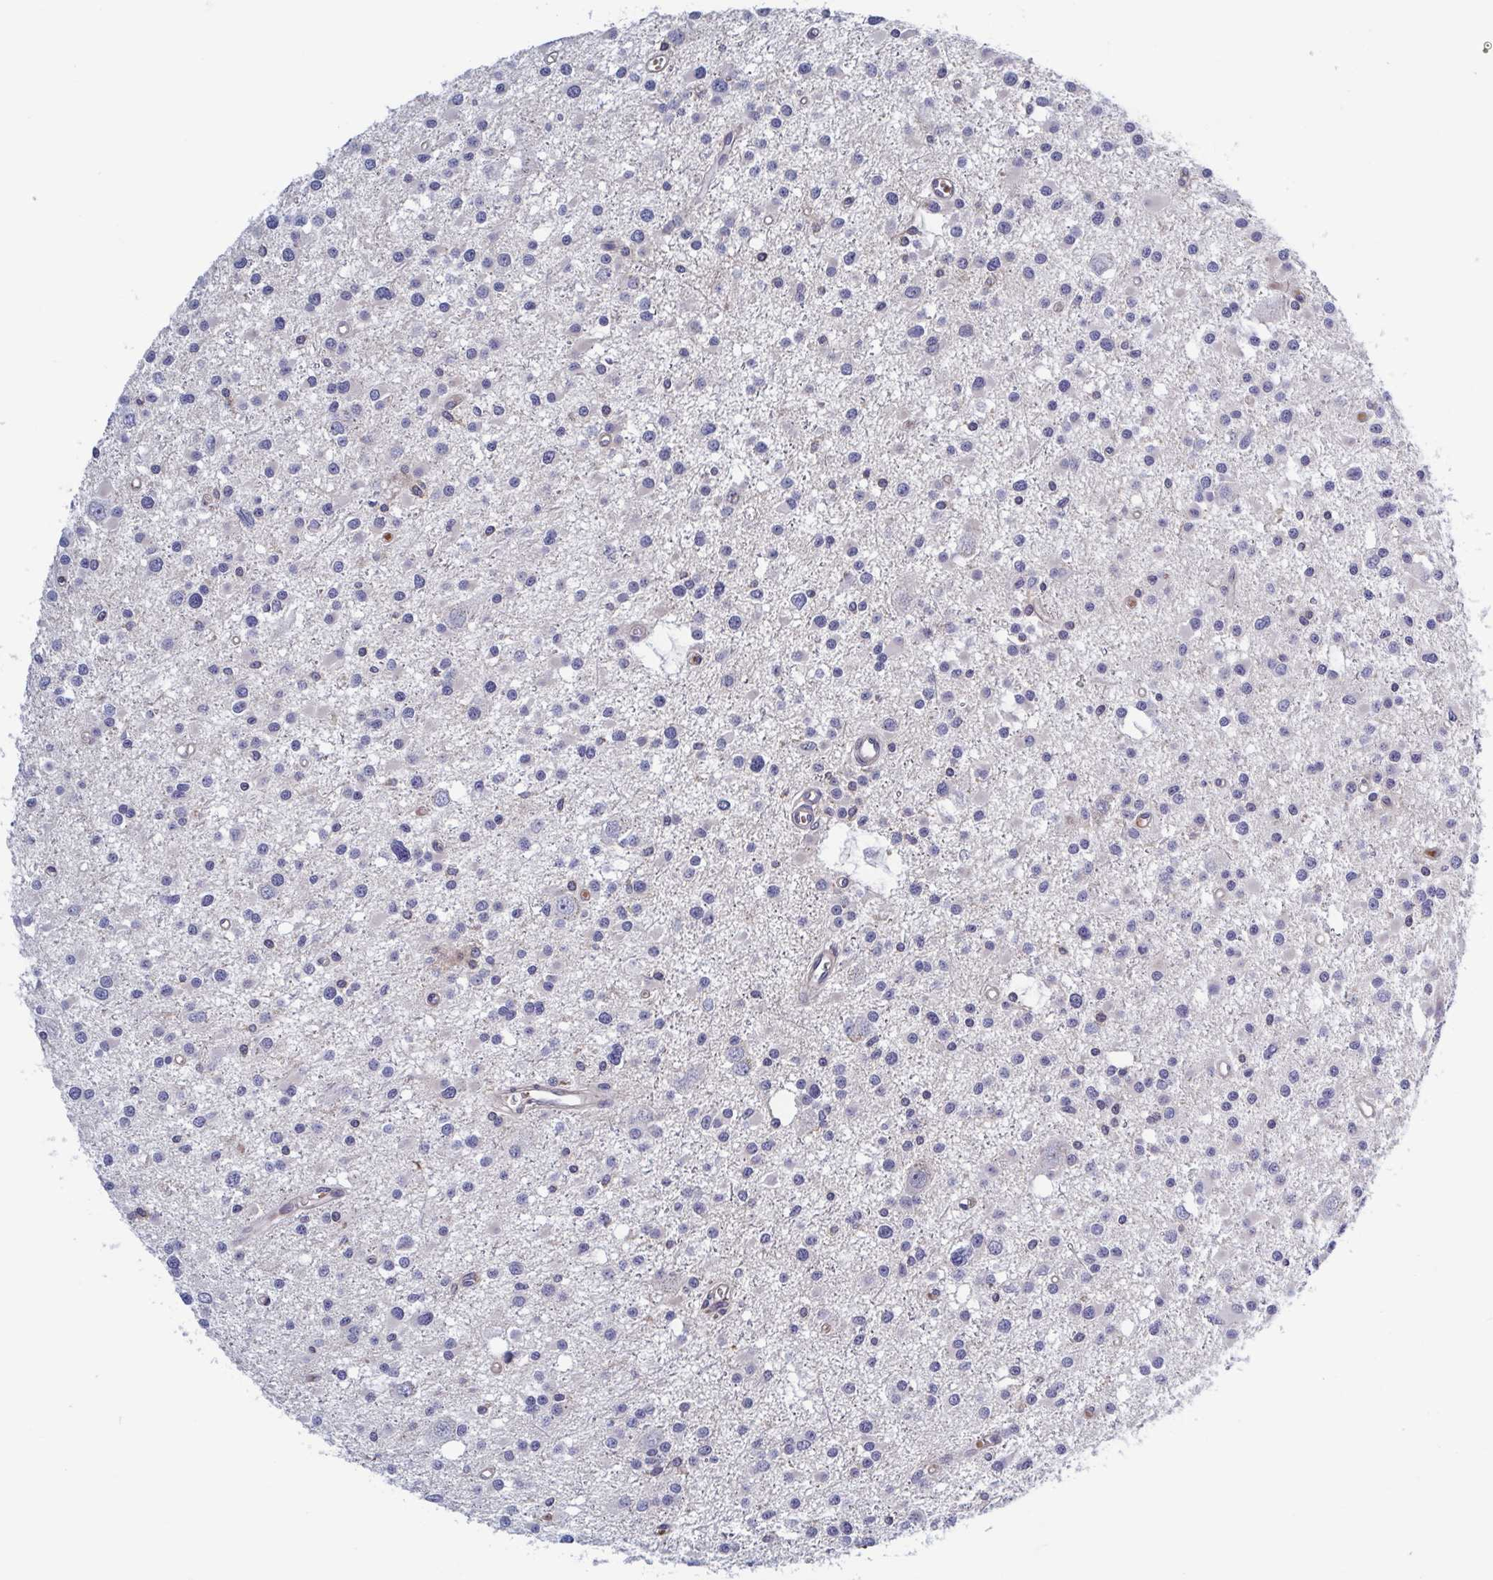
{"staining": {"intensity": "negative", "quantity": "none", "location": "none"}, "tissue": "glioma", "cell_type": "Tumor cells", "image_type": "cancer", "snomed": [{"axis": "morphology", "description": "Glioma, malignant, High grade"}, {"axis": "topography", "description": "Brain"}], "caption": "An immunohistochemistry photomicrograph of glioma is shown. There is no staining in tumor cells of glioma.", "gene": "LRRC38", "patient": {"sex": "male", "age": 54}}